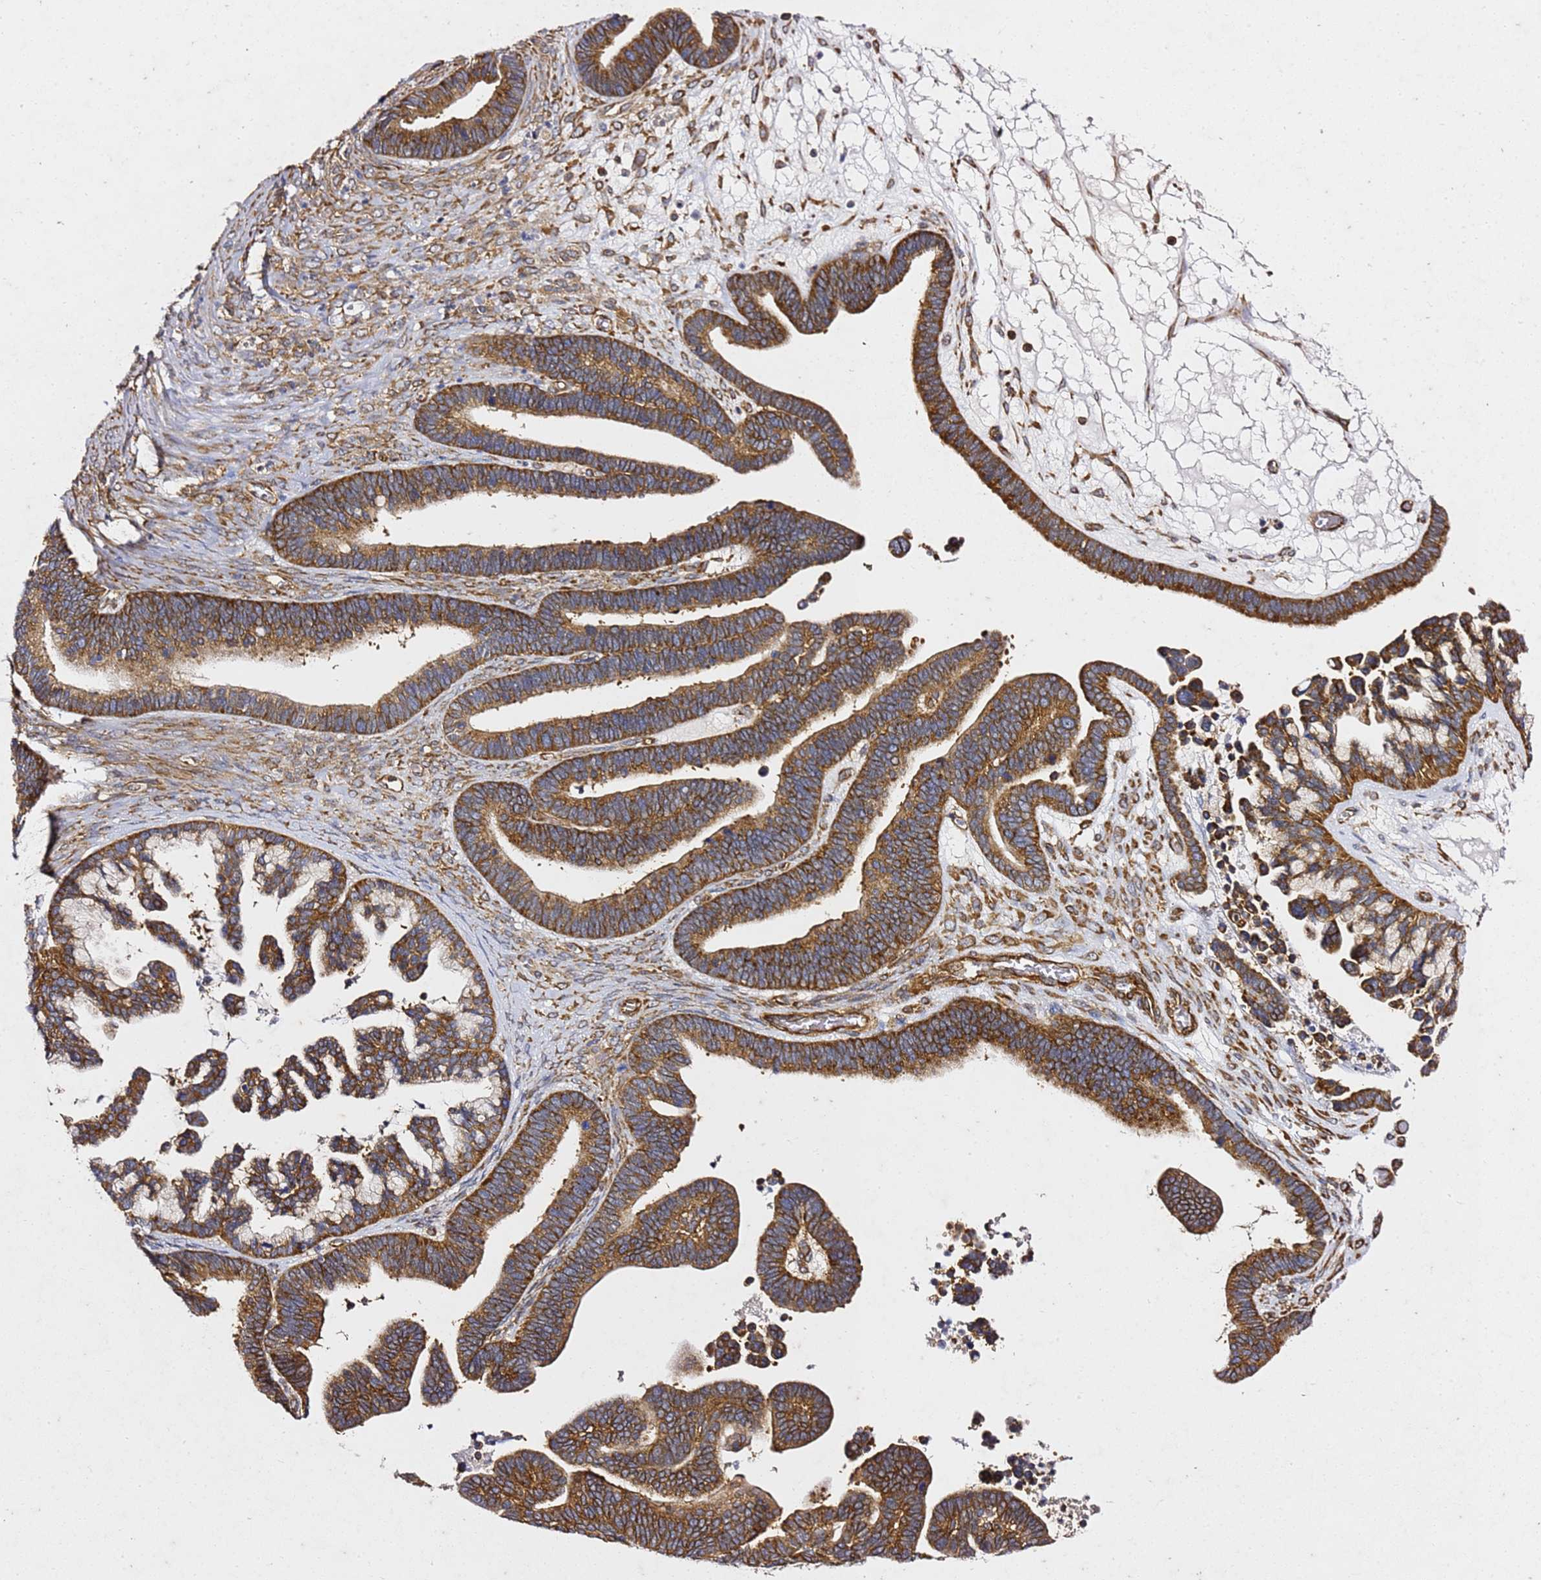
{"staining": {"intensity": "strong", "quantity": ">75%", "location": "cytoplasmic/membranous"}, "tissue": "ovarian cancer", "cell_type": "Tumor cells", "image_type": "cancer", "snomed": [{"axis": "morphology", "description": "Cystadenocarcinoma, serous, NOS"}, {"axis": "topography", "description": "Ovary"}], "caption": "DAB (3,3'-diaminobenzidine) immunohistochemical staining of ovarian serous cystadenocarcinoma exhibits strong cytoplasmic/membranous protein staining in about >75% of tumor cells.", "gene": "TPST1", "patient": {"sex": "female", "age": 56}}